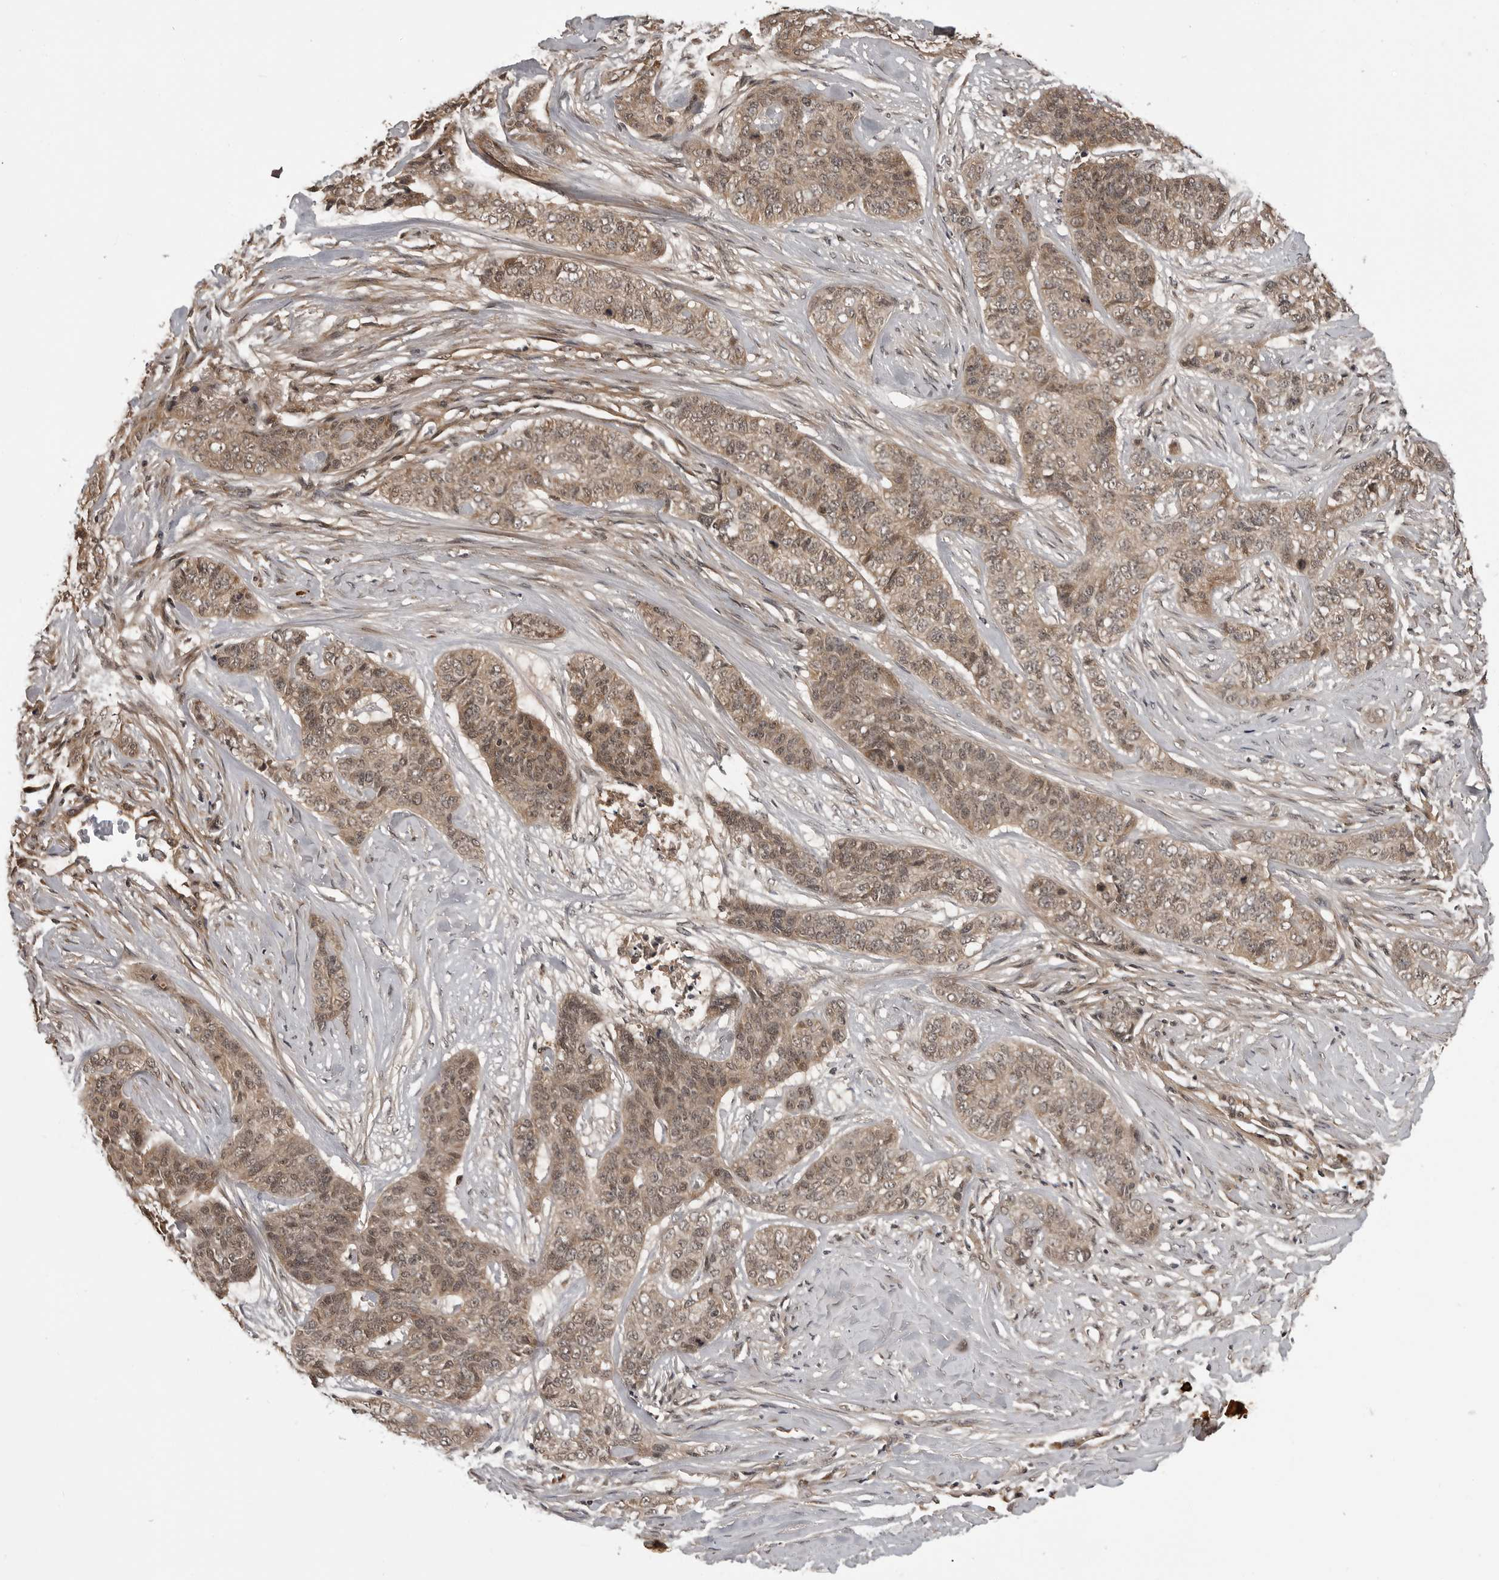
{"staining": {"intensity": "moderate", "quantity": "25%-75%", "location": "cytoplasmic/membranous,nuclear"}, "tissue": "skin cancer", "cell_type": "Tumor cells", "image_type": "cancer", "snomed": [{"axis": "morphology", "description": "Basal cell carcinoma"}, {"axis": "topography", "description": "Skin"}], "caption": "Protein expression by immunohistochemistry displays moderate cytoplasmic/membranous and nuclear positivity in approximately 25%-75% of tumor cells in basal cell carcinoma (skin).", "gene": "IL24", "patient": {"sex": "female", "age": 64}}